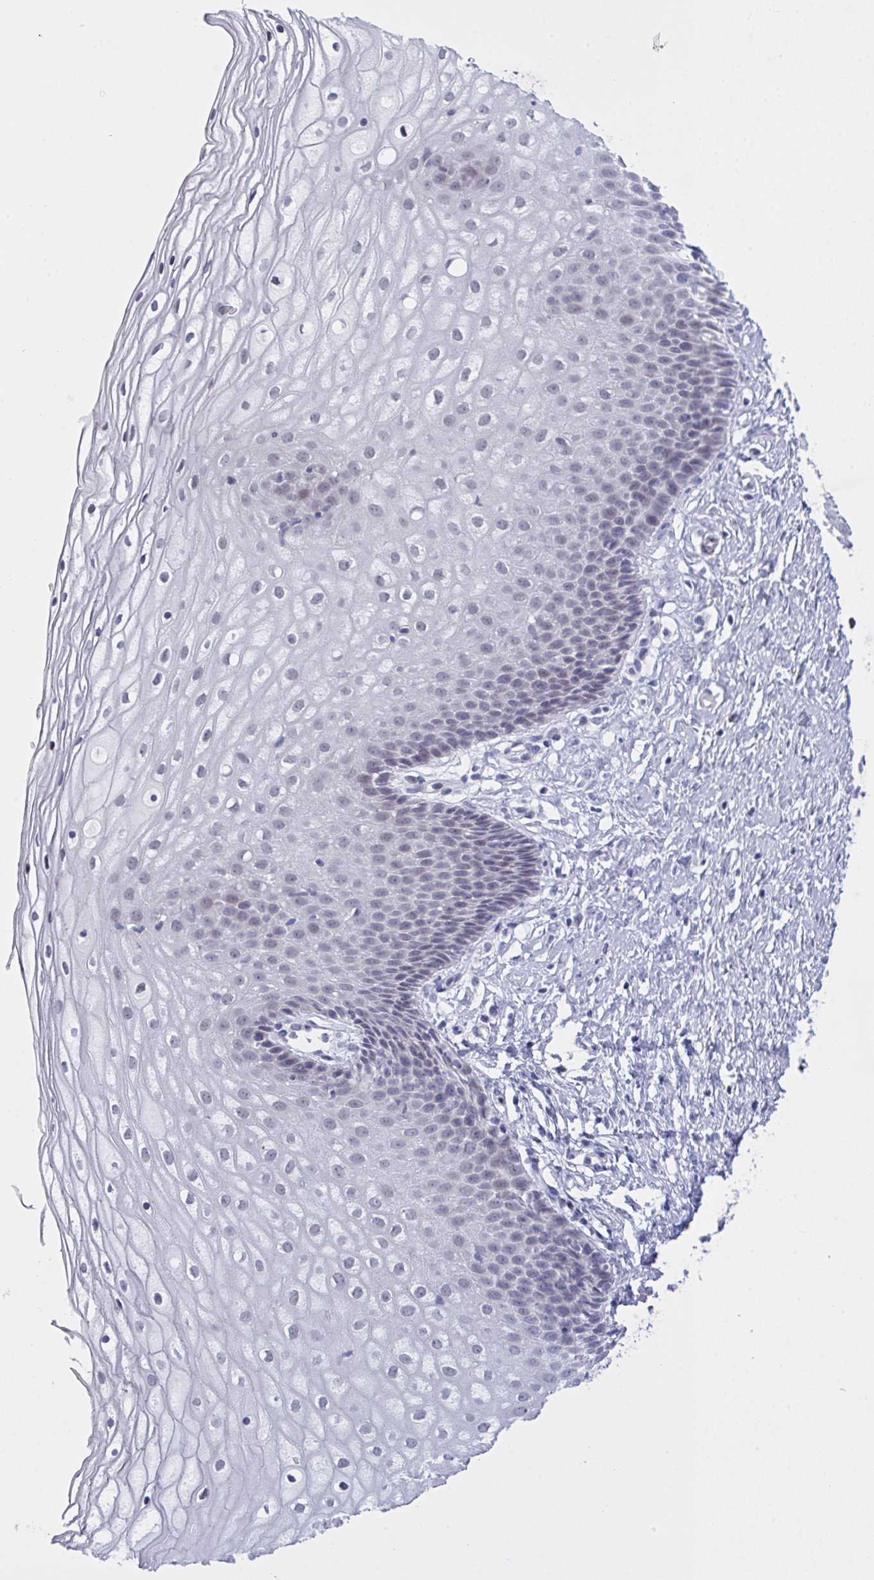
{"staining": {"intensity": "negative", "quantity": "none", "location": "none"}, "tissue": "cervix", "cell_type": "Glandular cells", "image_type": "normal", "snomed": [{"axis": "morphology", "description": "Normal tissue, NOS"}, {"axis": "topography", "description": "Cervix"}], "caption": "Micrograph shows no significant protein staining in glandular cells of benign cervix. Nuclei are stained in blue.", "gene": "FBXL22", "patient": {"sex": "female", "age": 36}}